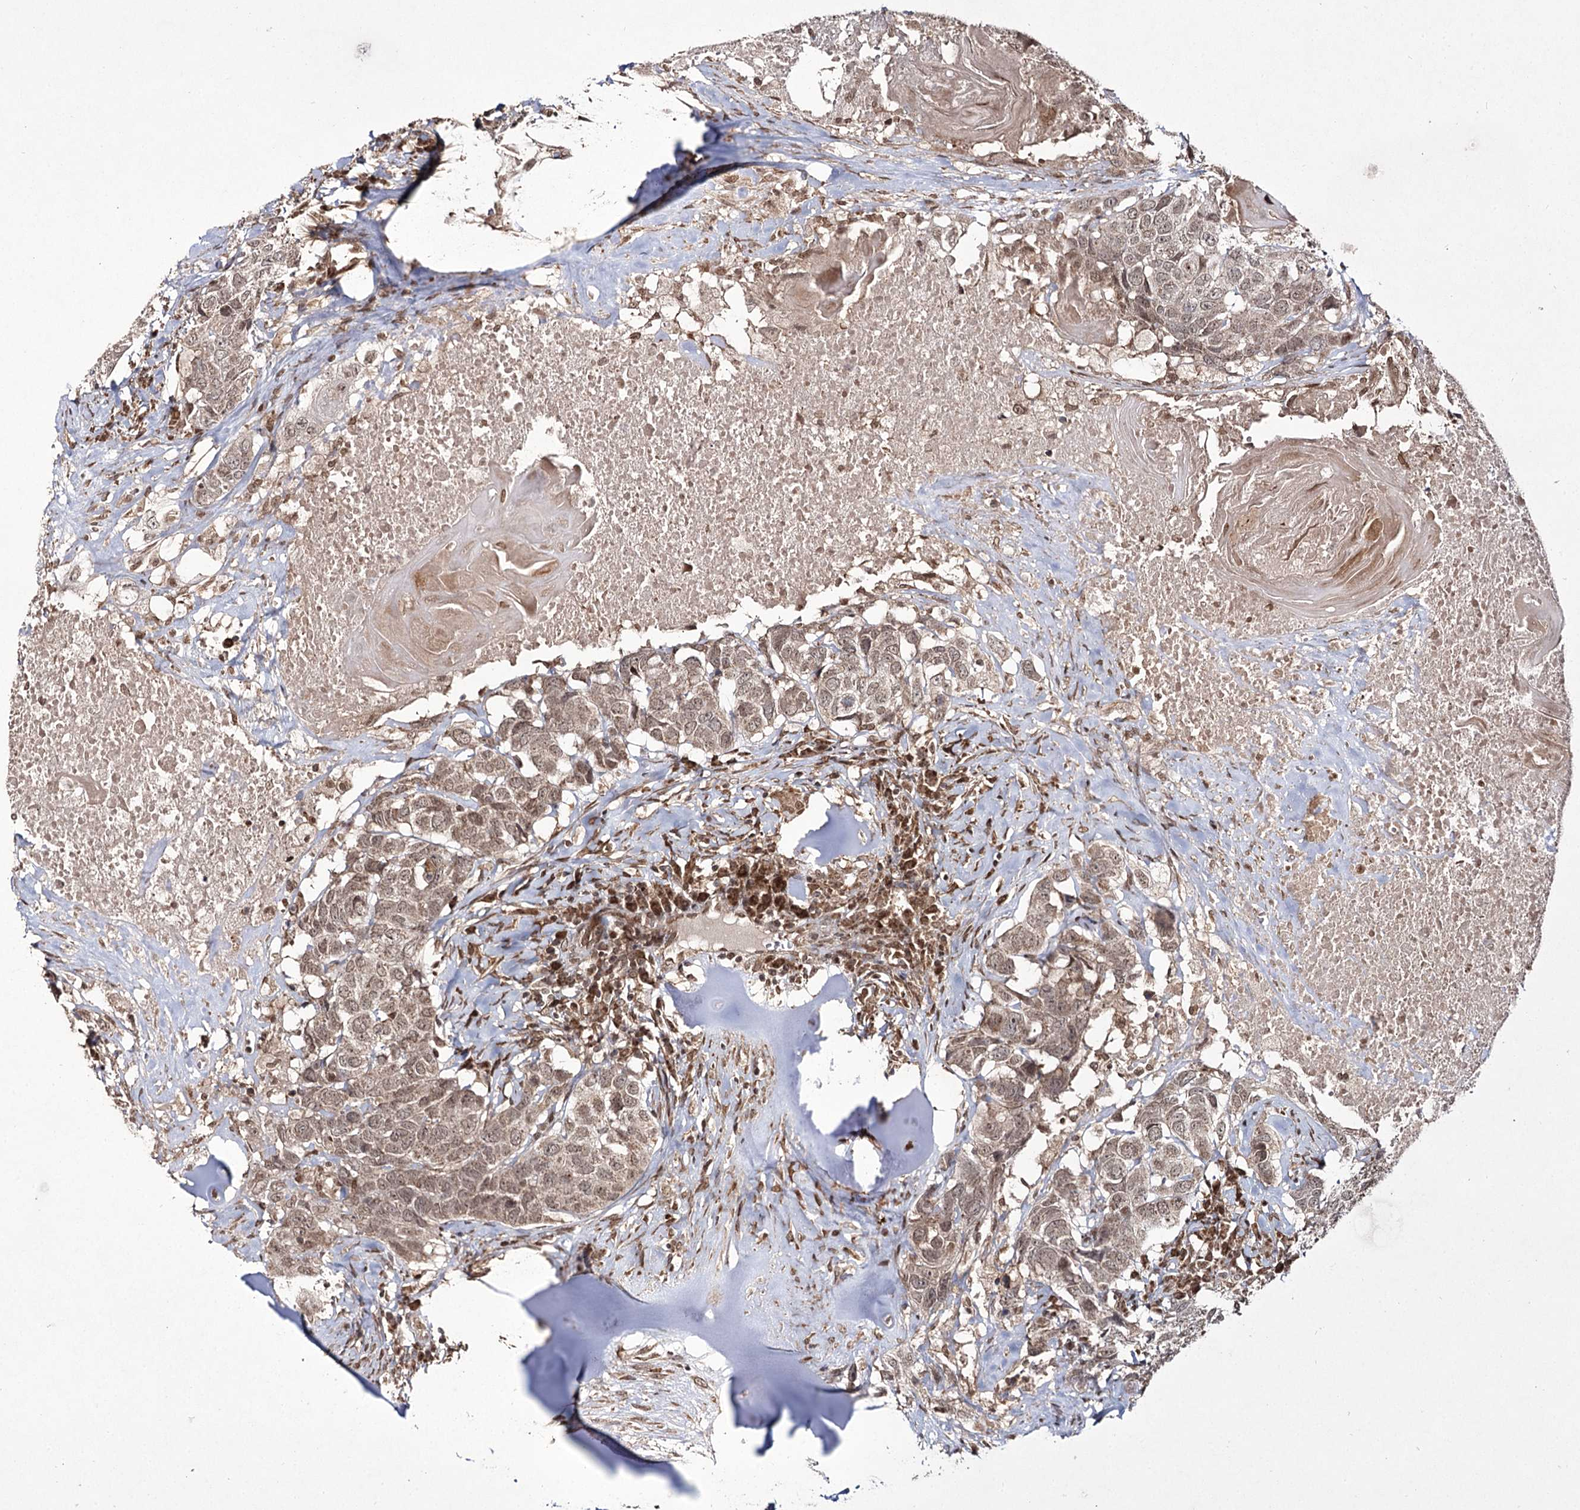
{"staining": {"intensity": "weak", "quantity": ">75%", "location": "cytoplasmic/membranous,nuclear"}, "tissue": "head and neck cancer", "cell_type": "Tumor cells", "image_type": "cancer", "snomed": [{"axis": "morphology", "description": "Squamous cell carcinoma, NOS"}, {"axis": "topography", "description": "Head-Neck"}], "caption": "This histopathology image exhibits immunohistochemistry staining of head and neck cancer, with low weak cytoplasmic/membranous and nuclear positivity in about >75% of tumor cells.", "gene": "TRNT1", "patient": {"sex": "male", "age": 66}}